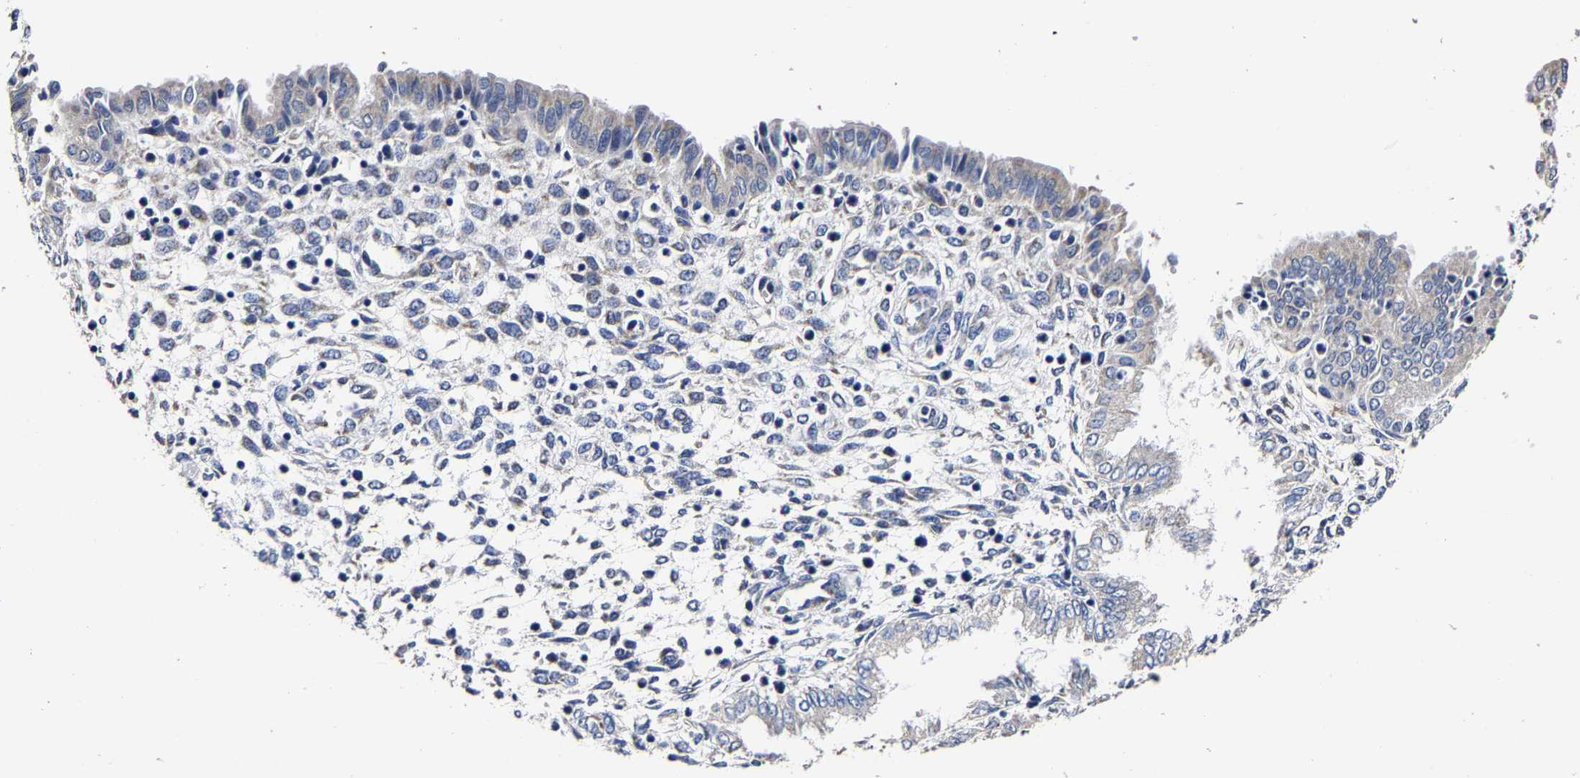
{"staining": {"intensity": "negative", "quantity": "none", "location": "none"}, "tissue": "endometrium", "cell_type": "Cells in endometrial stroma", "image_type": "normal", "snomed": [{"axis": "morphology", "description": "Normal tissue, NOS"}, {"axis": "topography", "description": "Endometrium"}], "caption": "Protein analysis of normal endometrium displays no significant expression in cells in endometrial stroma.", "gene": "AASS", "patient": {"sex": "female", "age": 33}}